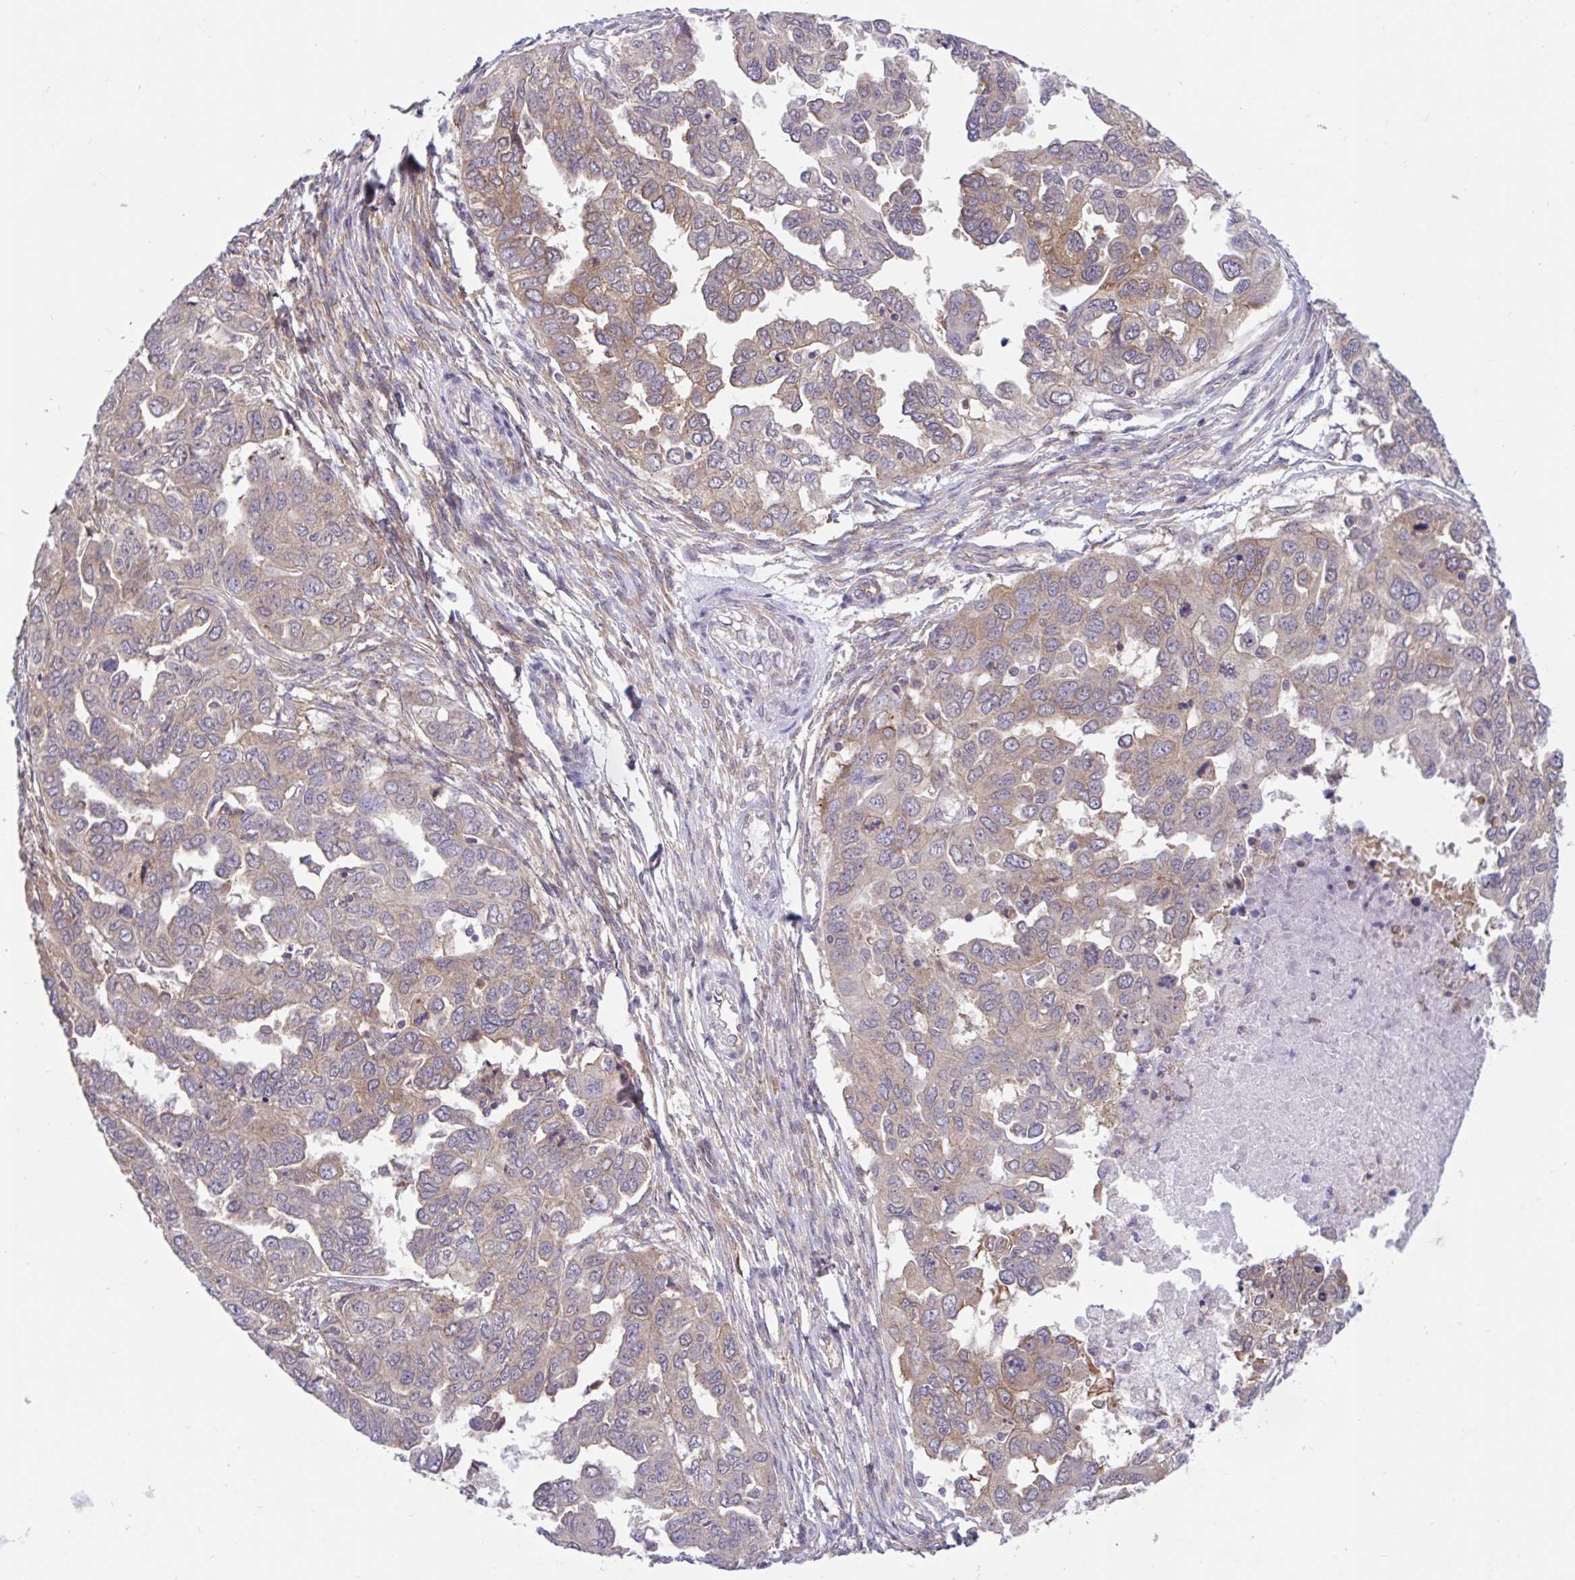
{"staining": {"intensity": "moderate", "quantity": "25%-75%", "location": "cytoplasmic/membranous"}, "tissue": "ovarian cancer", "cell_type": "Tumor cells", "image_type": "cancer", "snomed": [{"axis": "morphology", "description": "Cystadenocarcinoma, serous, NOS"}, {"axis": "topography", "description": "Ovary"}], "caption": "About 25%-75% of tumor cells in ovarian cancer (serous cystadenocarcinoma) display moderate cytoplasmic/membranous protein positivity as visualized by brown immunohistochemical staining.", "gene": "RALBP1", "patient": {"sex": "female", "age": 53}}